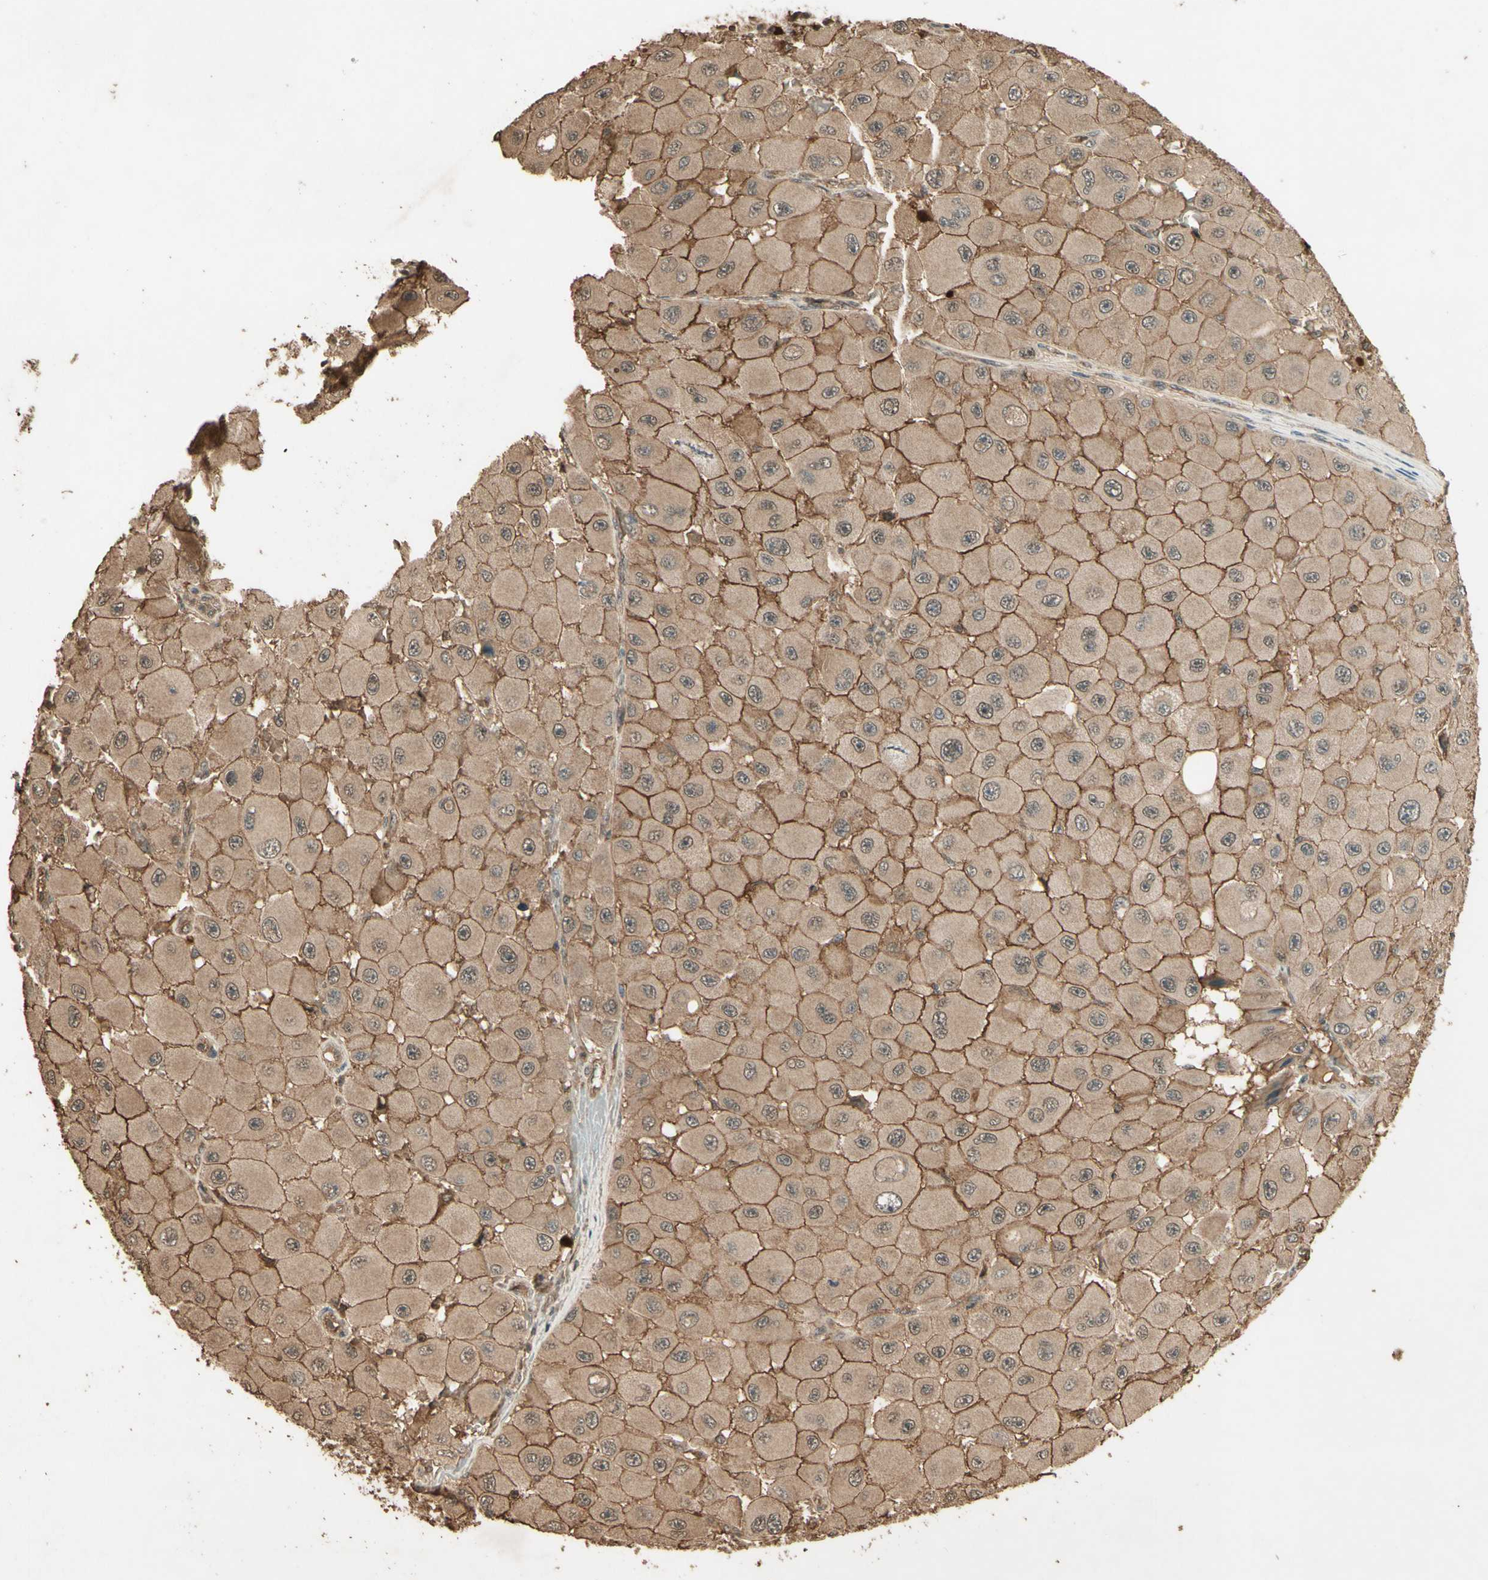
{"staining": {"intensity": "moderate", "quantity": ">75%", "location": "cytoplasmic/membranous"}, "tissue": "melanoma", "cell_type": "Tumor cells", "image_type": "cancer", "snomed": [{"axis": "morphology", "description": "Malignant melanoma, NOS"}, {"axis": "topography", "description": "Skin"}], "caption": "A high-resolution photomicrograph shows immunohistochemistry (IHC) staining of melanoma, which displays moderate cytoplasmic/membranous expression in about >75% of tumor cells.", "gene": "SMAD9", "patient": {"sex": "female", "age": 81}}